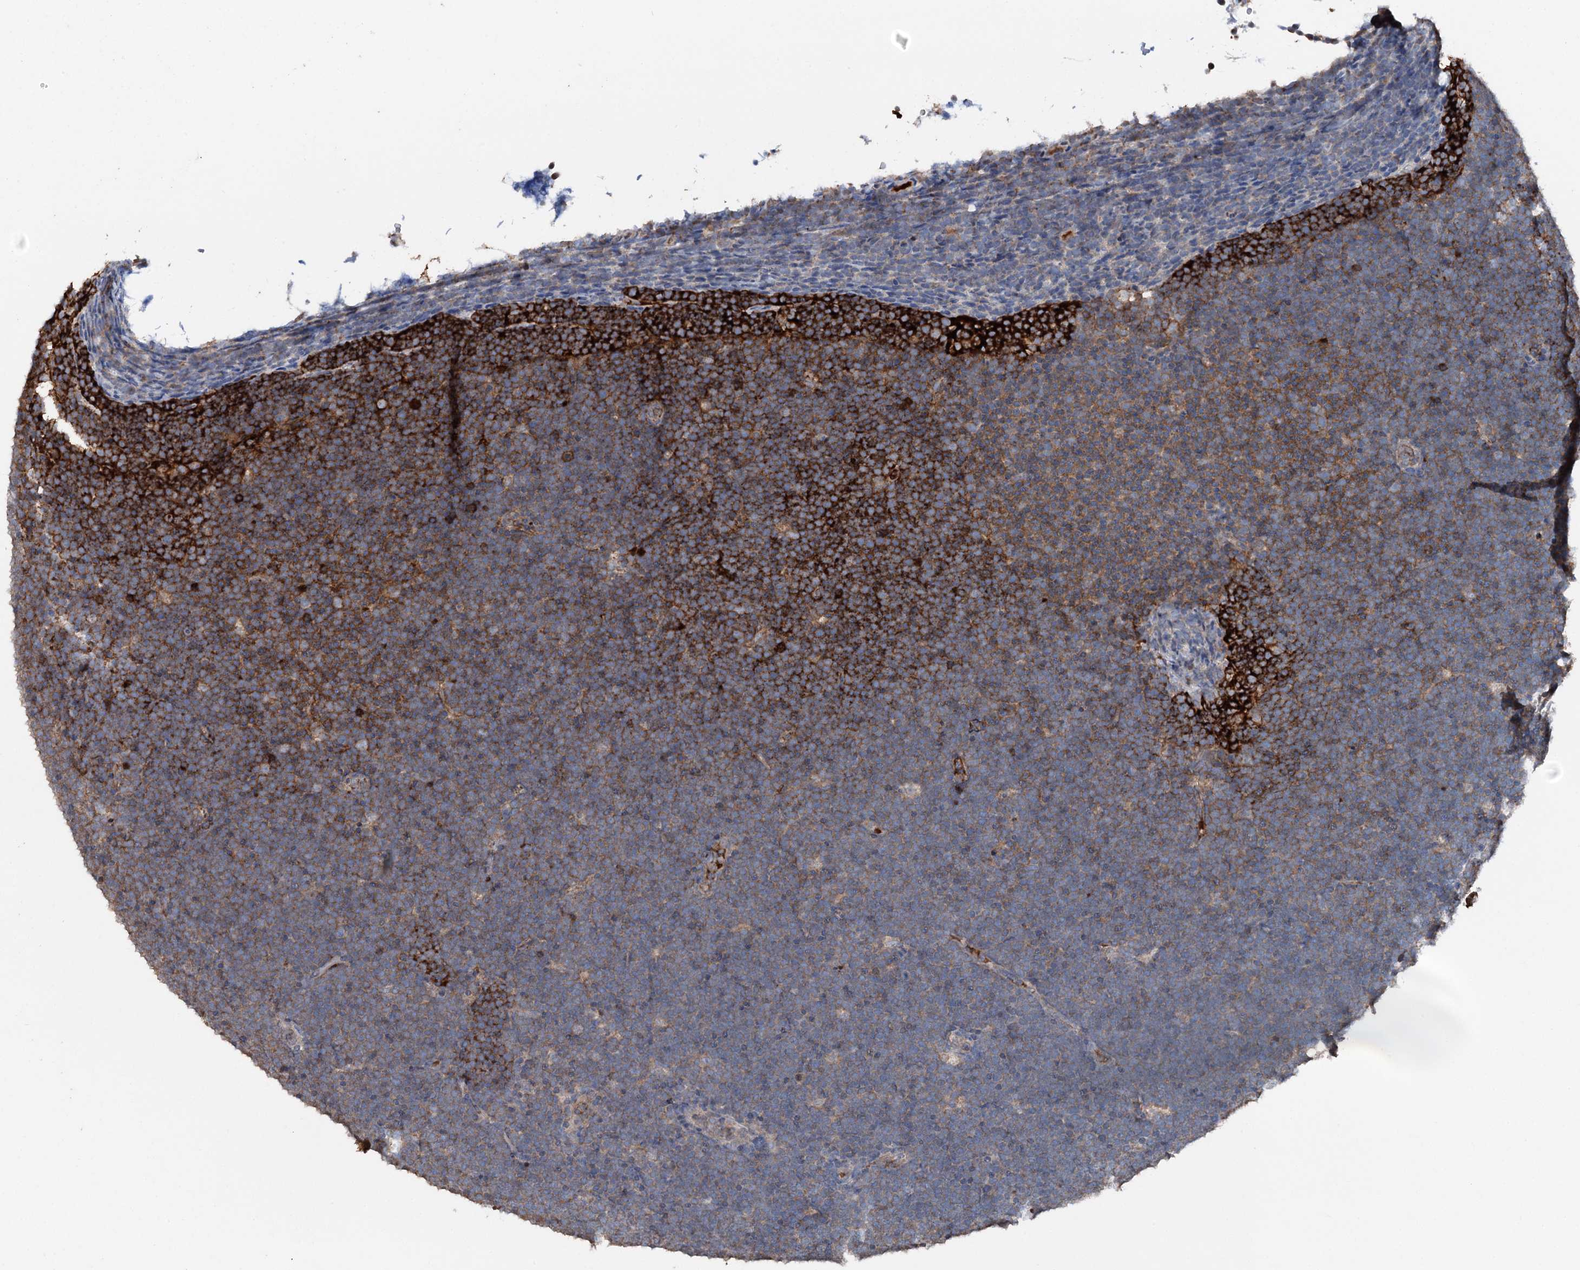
{"staining": {"intensity": "strong", "quantity": "<25%", "location": "cytoplasmic/membranous"}, "tissue": "lymphoma", "cell_type": "Tumor cells", "image_type": "cancer", "snomed": [{"axis": "morphology", "description": "Malignant lymphoma, non-Hodgkin's type, High grade"}, {"axis": "topography", "description": "Lymph node"}], "caption": "This is a histology image of immunohistochemistry (IHC) staining of lymphoma, which shows strong expression in the cytoplasmic/membranous of tumor cells.", "gene": "ARL13A", "patient": {"sex": "male", "age": 13}}